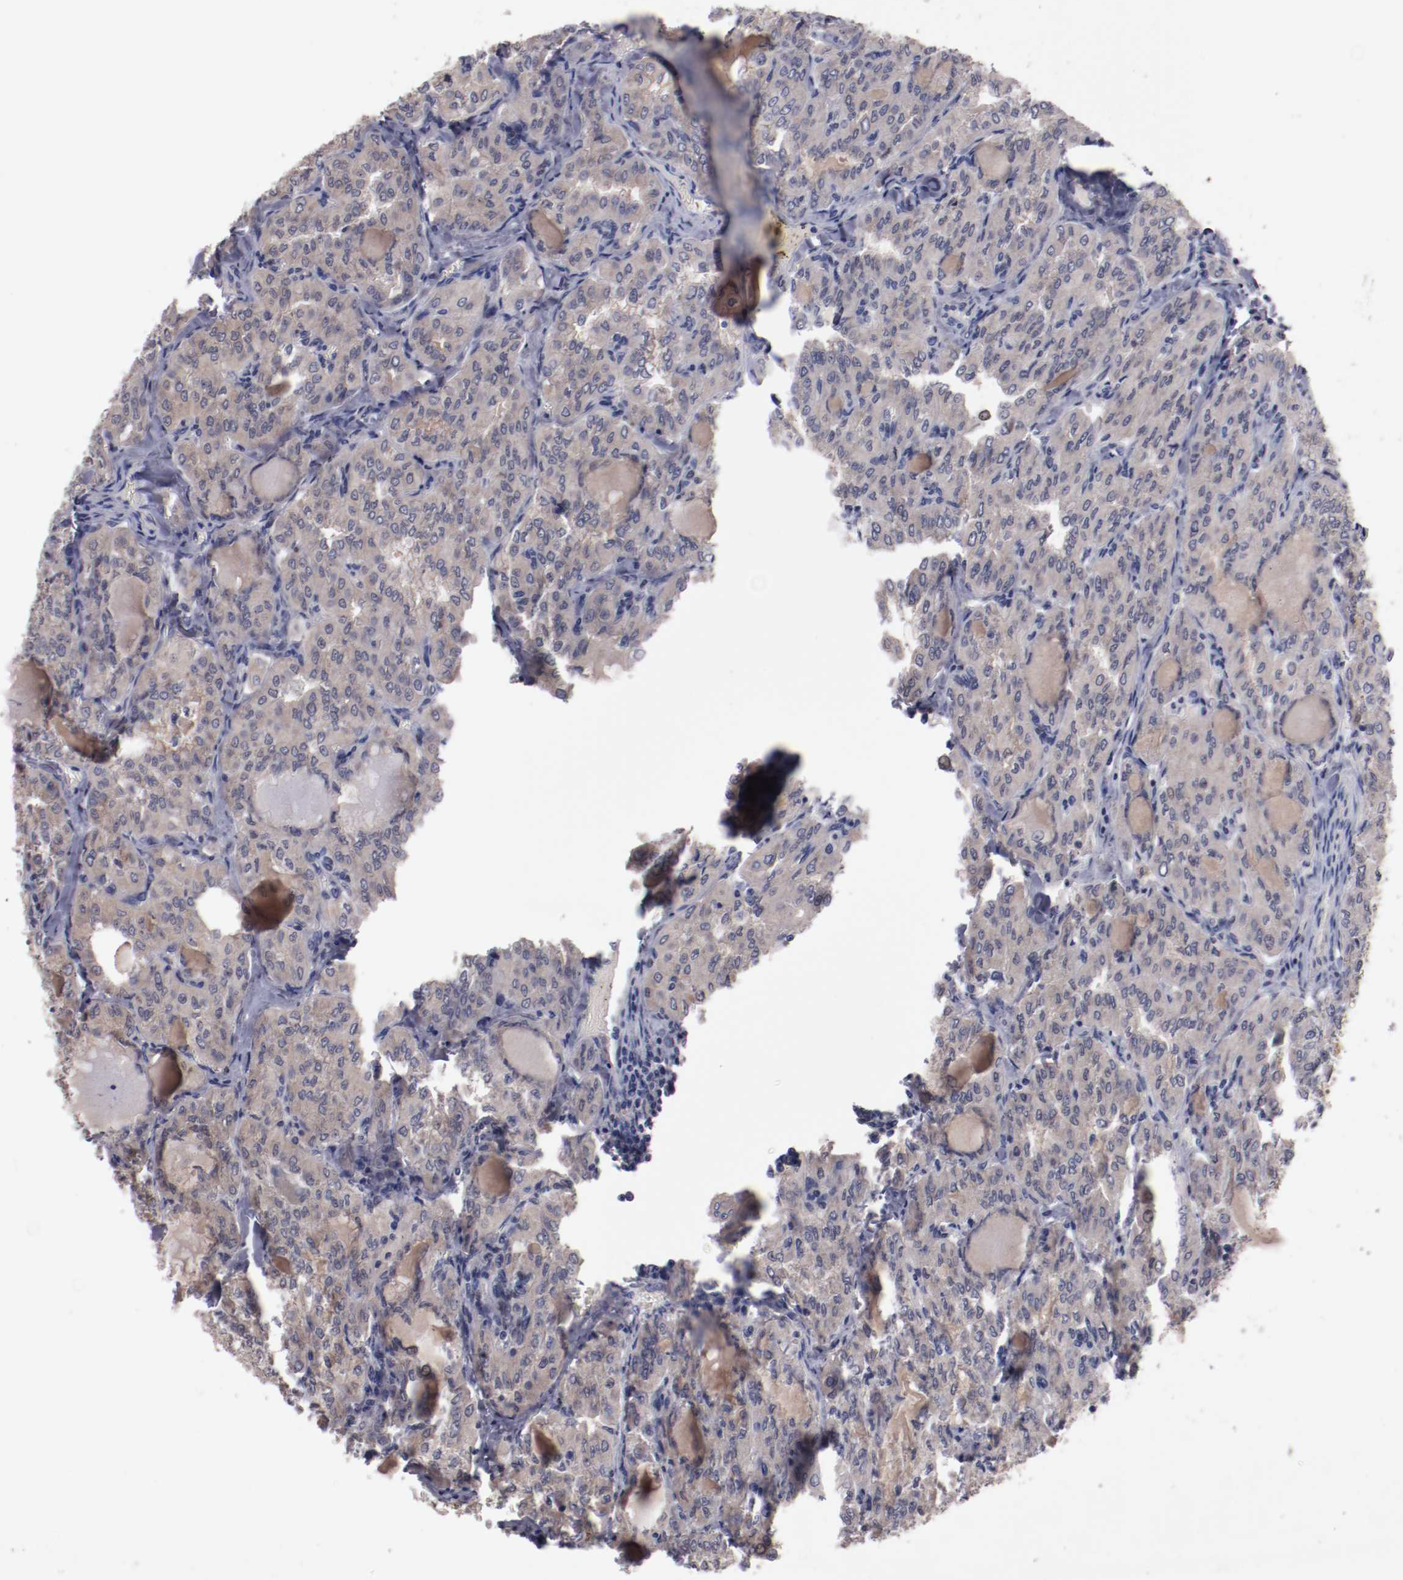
{"staining": {"intensity": "weak", "quantity": ">75%", "location": "cytoplasmic/membranous"}, "tissue": "thyroid cancer", "cell_type": "Tumor cells", "image_type": "cancer", "snomed": [{"axis": "morphology", "description": "Papillary adenocarcinoma, NOS"}, {"axis": "topography", "description": "Thyroid gland"}], "caption": "DAB immunohistochemical staining of thyroid cancer exhibits weak cytoplasmic/membranous protein positivity in about >75% of tumor cells.", "gene": "FAM81A", "patient": {"sex": "male", "age": 20}}